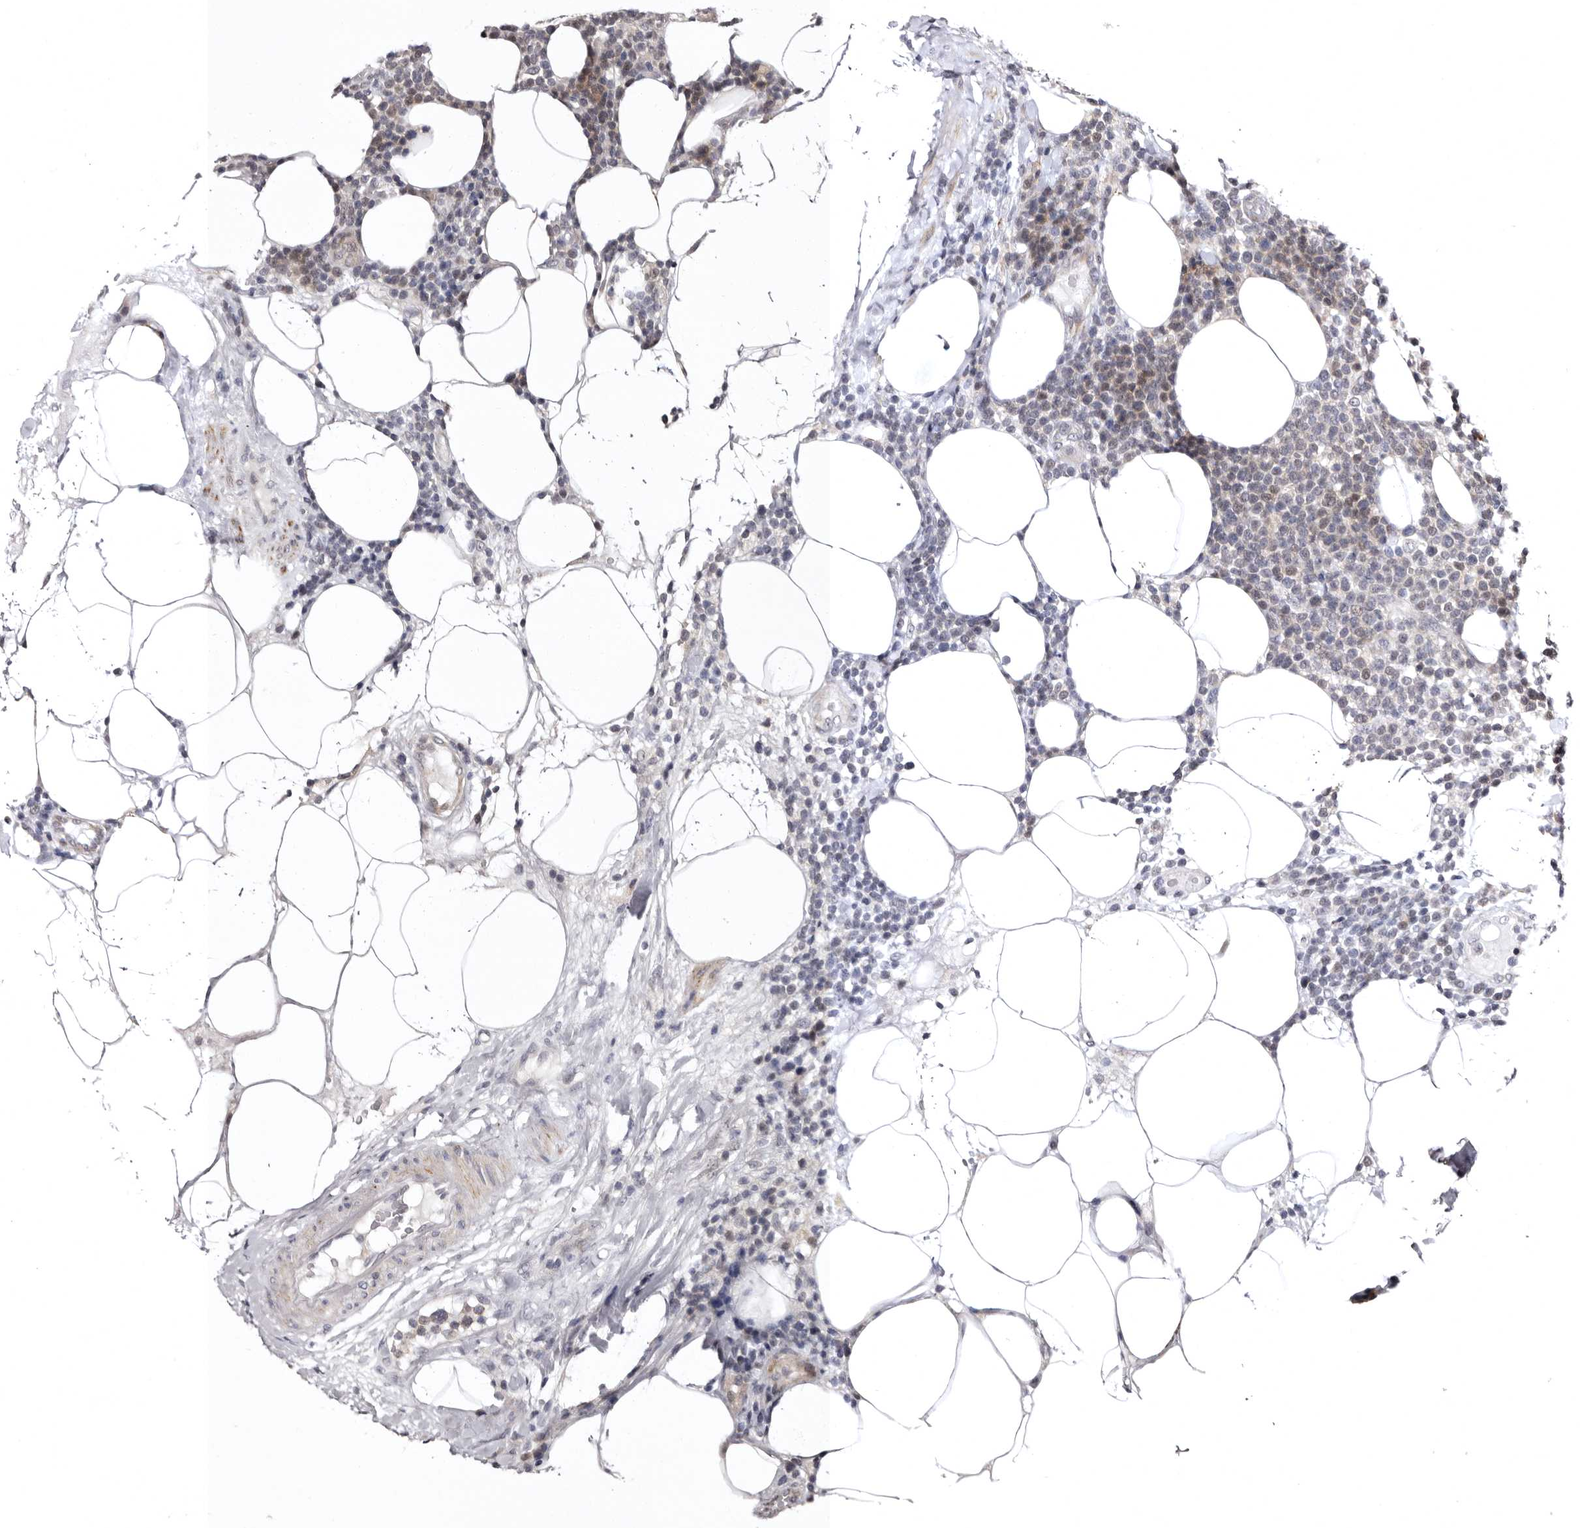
{"staining": {"intensity": "weak", "quantity": "<25%", "location": "cytoplasmic/membranous"}, "tissue": "lymphoma", "cell_type": "Tumor cells", "image_type": "cancer", "snomed": [{"axis": "morphology", "description": "Malignant lymphoma, non-Hodgkin's type, High grade"}, {"axis": "topography", "description": "Lymph node"}], "caption": "Image shows no significant protein staining in tumor cells of lymphoma. Brightfield microscopy of immunohistochemistry (IHC) stained with DAB (brown) and hematoxylin (blue), captured at high magnification.", "gene": "PHF20L1", "patient": {"sex": "male", "age": 61}}